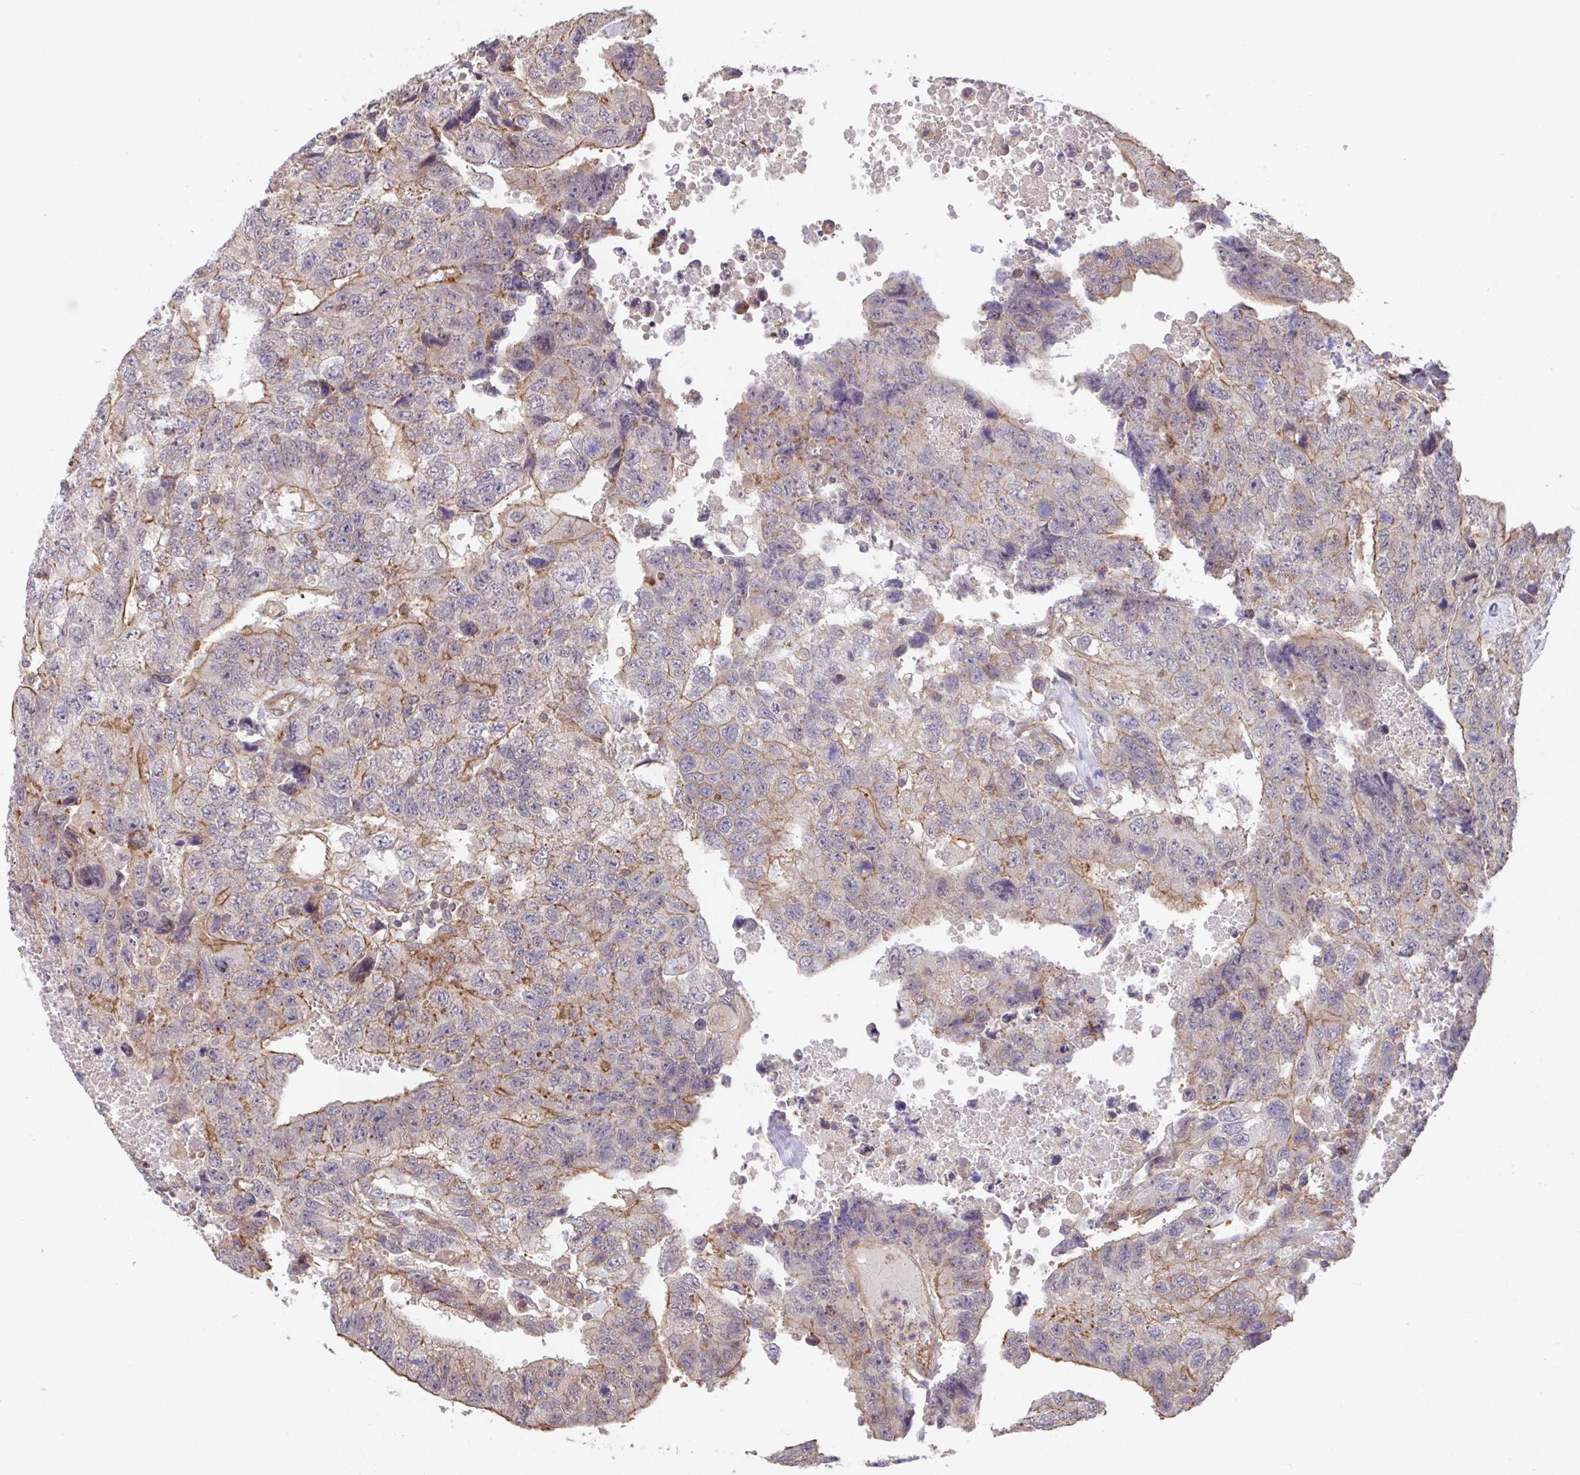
{"staining": {"intensity": "moderate", "quantity": "25%-75%", "location": "cytoplasmic/membranous"}, "tissue": "testis cancer", "cell_type": "Tumor cells", "image_type": "cancer", "snomed": [{"axis": "morphology", "description": "Carcinoma, Embryonal, NOS"}, {"axis": "topography", "description": "Testis"}], "caption": "Protein analysis of embryonal carcinoma (testis) tissue reveals moderate cytoplasmic/membranous positivity in about 25%-75% of tumor cells.", "gene": "ZNF696", "patient": {"sex": "male", "age": 24}}